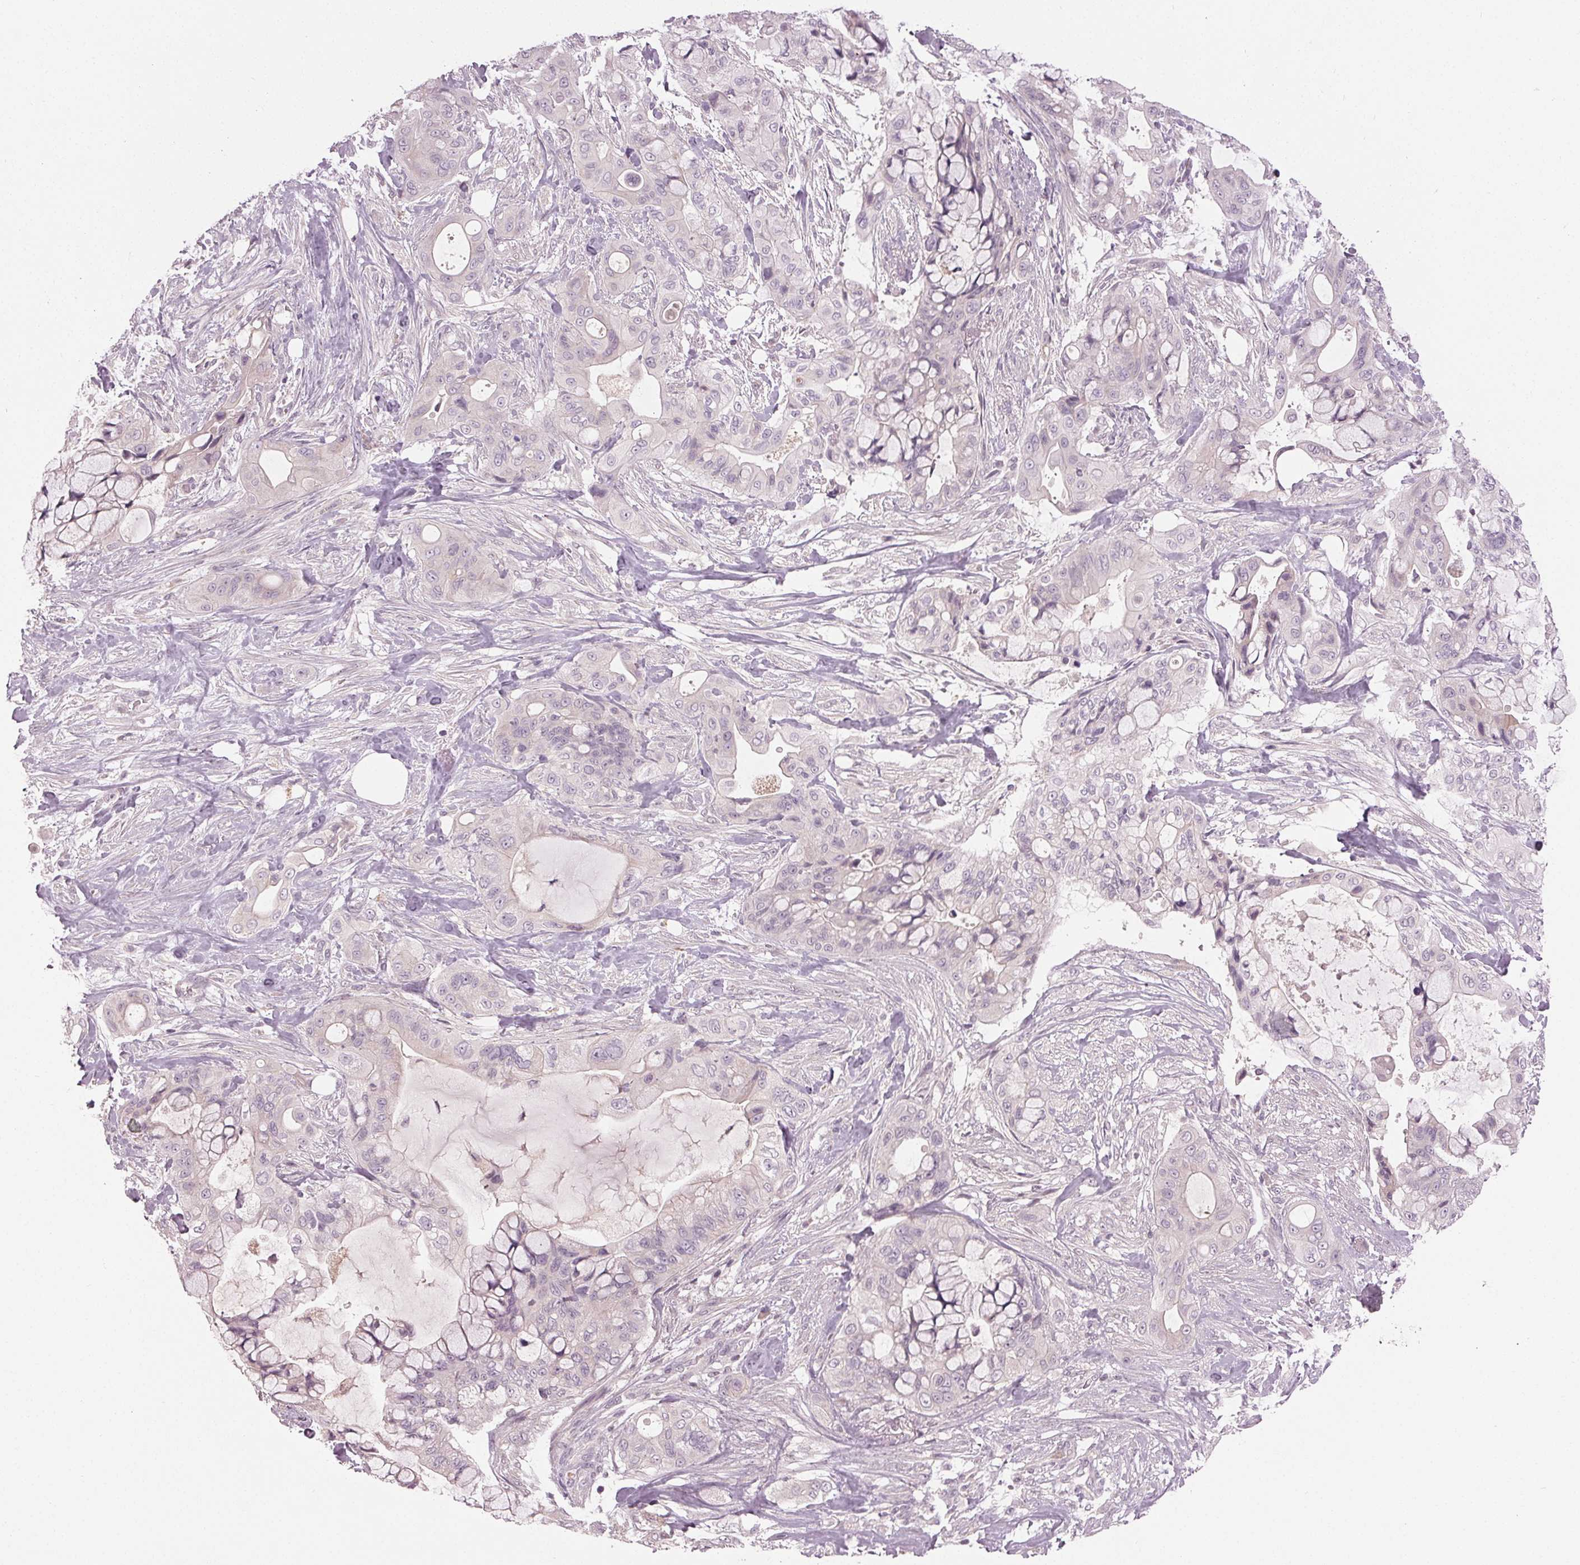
{"staining": {"intensity": "negative", "quantity": "none", "location": "none"}, "tissue": "pancreatic cancer", "cell_type": "Tumor cells", "image_type": "cancer", "snomed": [{"axis": "morphology", "description": "Adenocarcinoma, NOS"}, {"axis": "topography", "description": "Pancreas"}], "caption": "Tumor cells show no significant staining in pancreatic cancer (adenocarcinoma).", "gene": "ZNF605", "patient": {"sex": "male", "age": 71}}